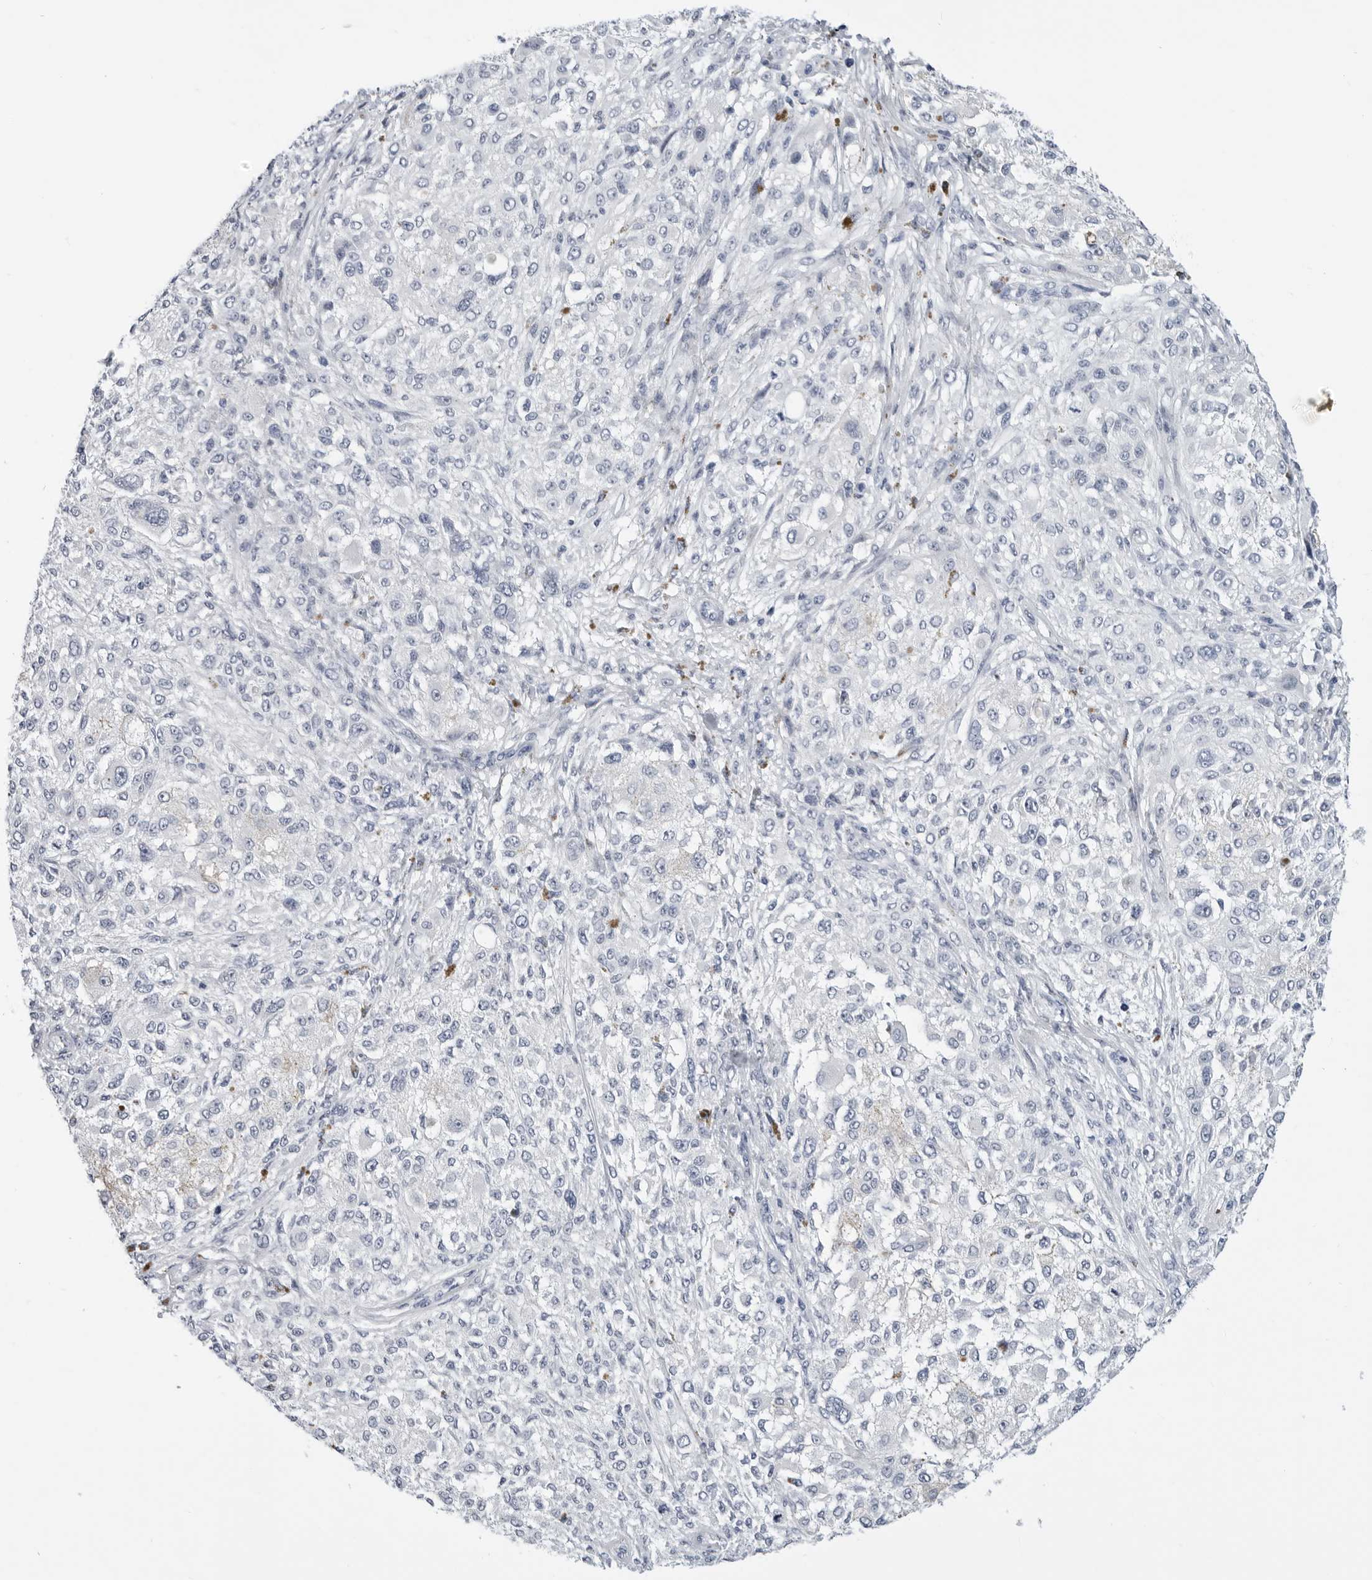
{"staining": {"intensity": "negative", "quantity": "none", "location": "none"}, "tissue": "melanoma", "cell_type": "Tumor cells", "image_type": "cancer", "snomed": [{"axis": "morphology", "description": "Necrosis, NOS"}, {"axis": "morphology", "description": "Malignant melanoma, NOS"}, {"axis": "topography", "description": "Skin"}], "caption": "This is an immunohistochemistry histopathology image of human malignant melanoma. There is no positivity in tumor cells.", "gene": "PLN", "patient": {"sex": "female", "age": 87}}